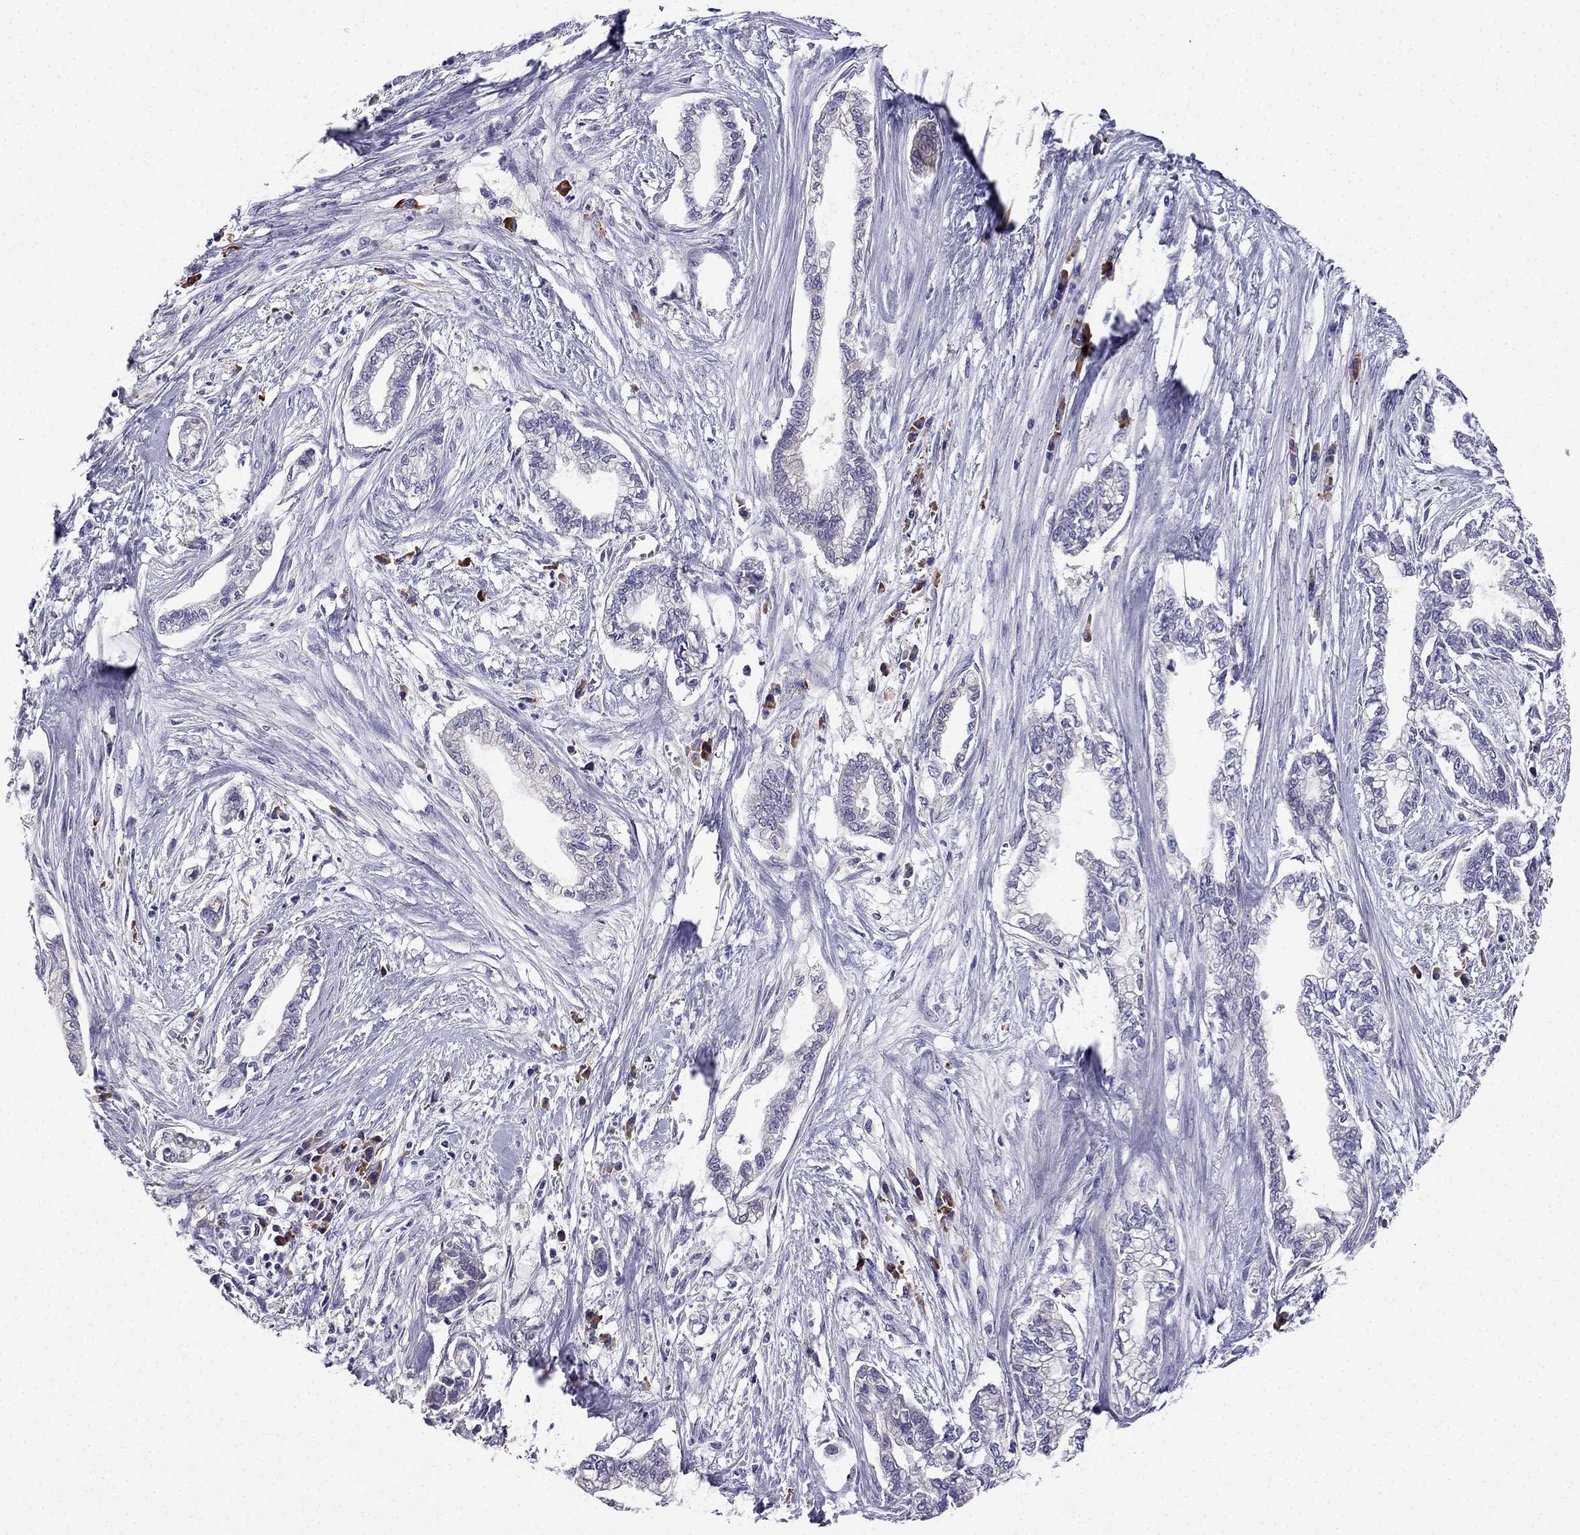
{"staining": {"intensity": "negative", "quantity": "none", "location": "none"}, "tissue": "cervical cancer", "cell_type": "Tumor cells", "image_type": "cancer", "snomed": [{"axis": "morphology", "description": "Adenocarcinoma, NOS"}, {"axis": "topography", "description": "Cervix"}], "caption": "Cervical adenocarcinoma stained for a protein using immunohistochemistry demonstrates no staining tumor cells.", "gene": "TSSK4", "patient": {"sex": "female", "age": 62}}